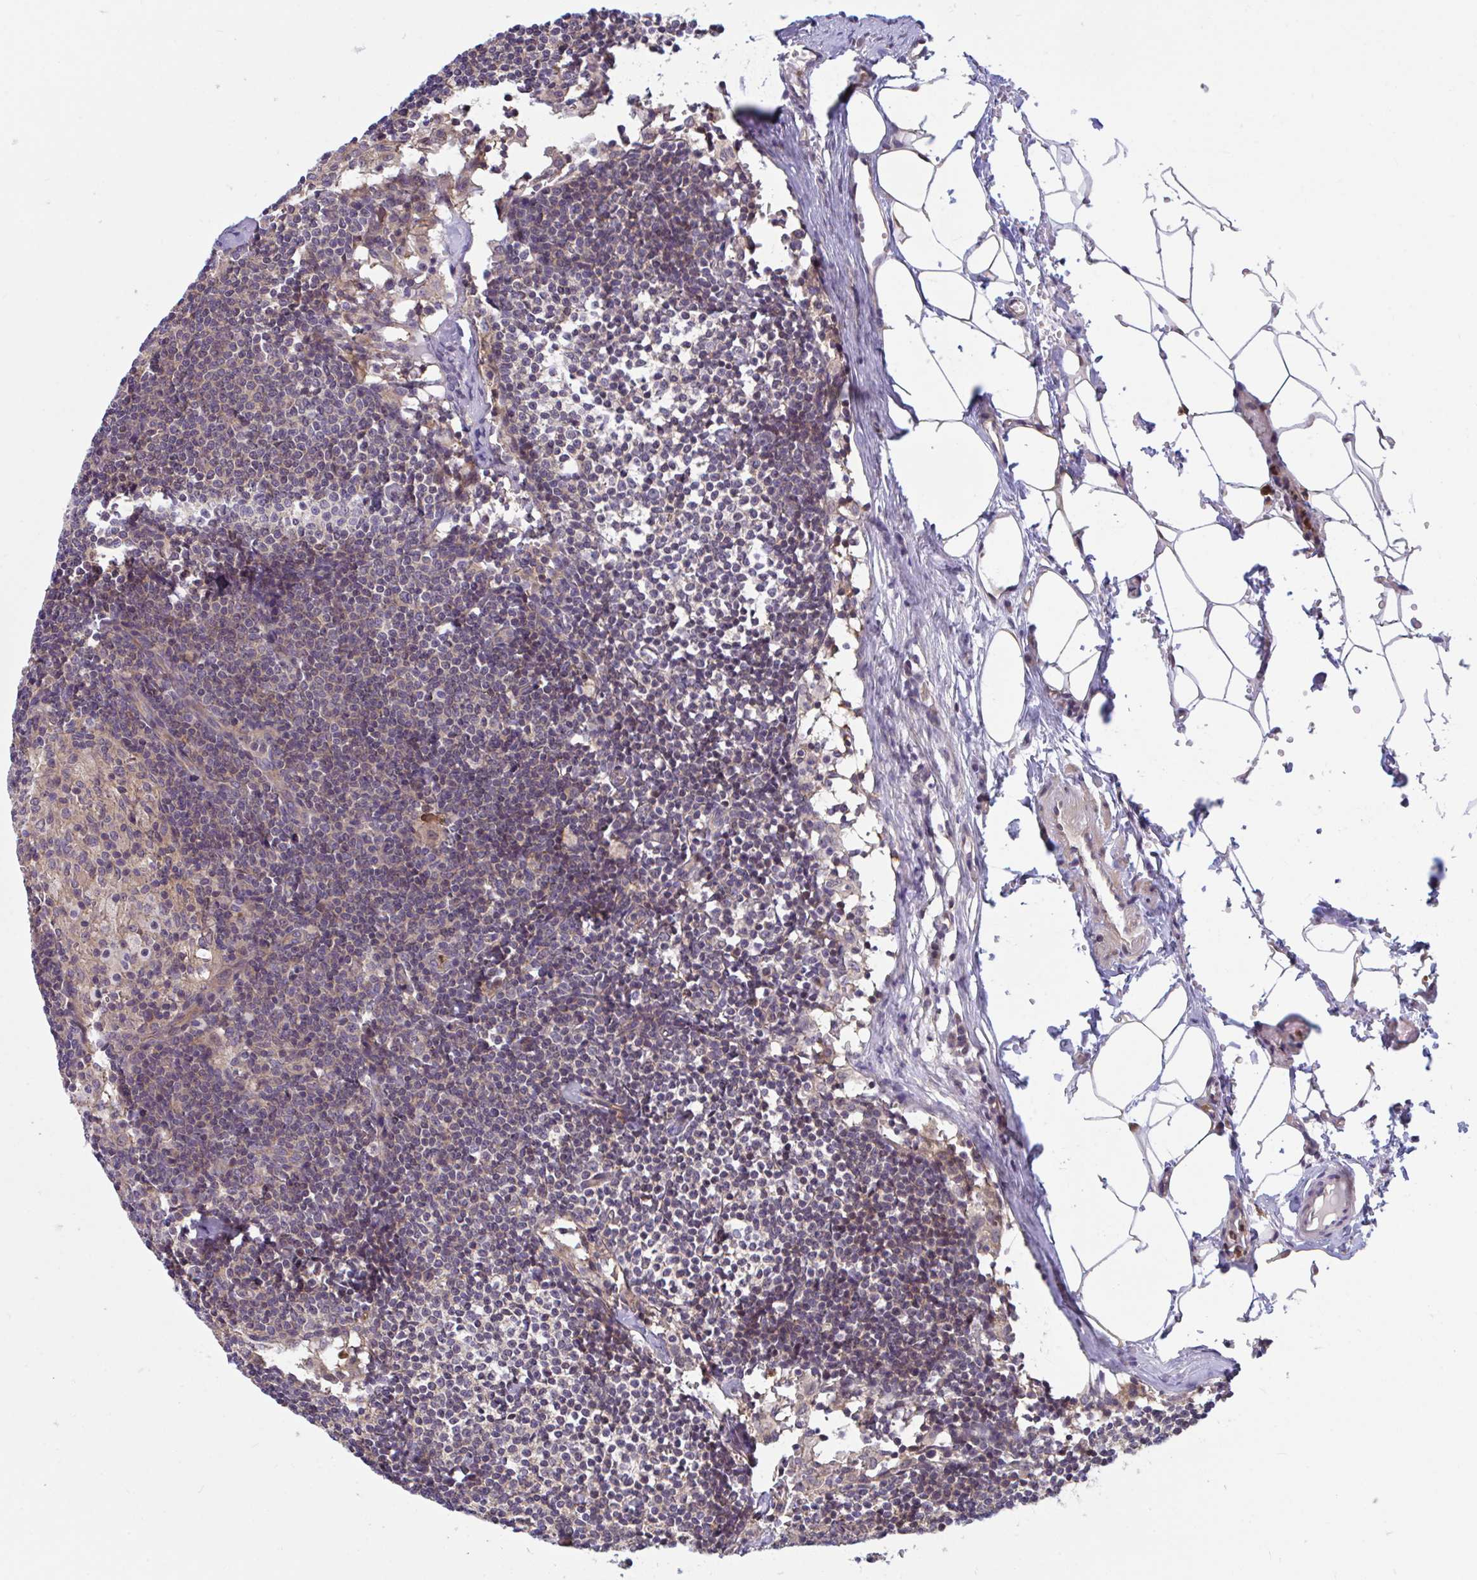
{"staining": {"intensity": "moderate", "quantity": "25%-75%", "location": "cytoplasmic/membranous"}, "tissue": "lymph node", "cell_type": "Germinal center cells", "image_type": "normal", "snomed": [{"axis": "morphology", "description": "Normal tissue, NOS"}, {"axis": "topography", "description": "Lymph node"}], "caption": "An image of lymph node stained for a protein demonstrates moderate cytoplasmic/membranous brown staining in germinal center cells. Nuclei are stained in blue.", "gene": "LMNTD2", "patient": {"sex": "male", "age": 49}}